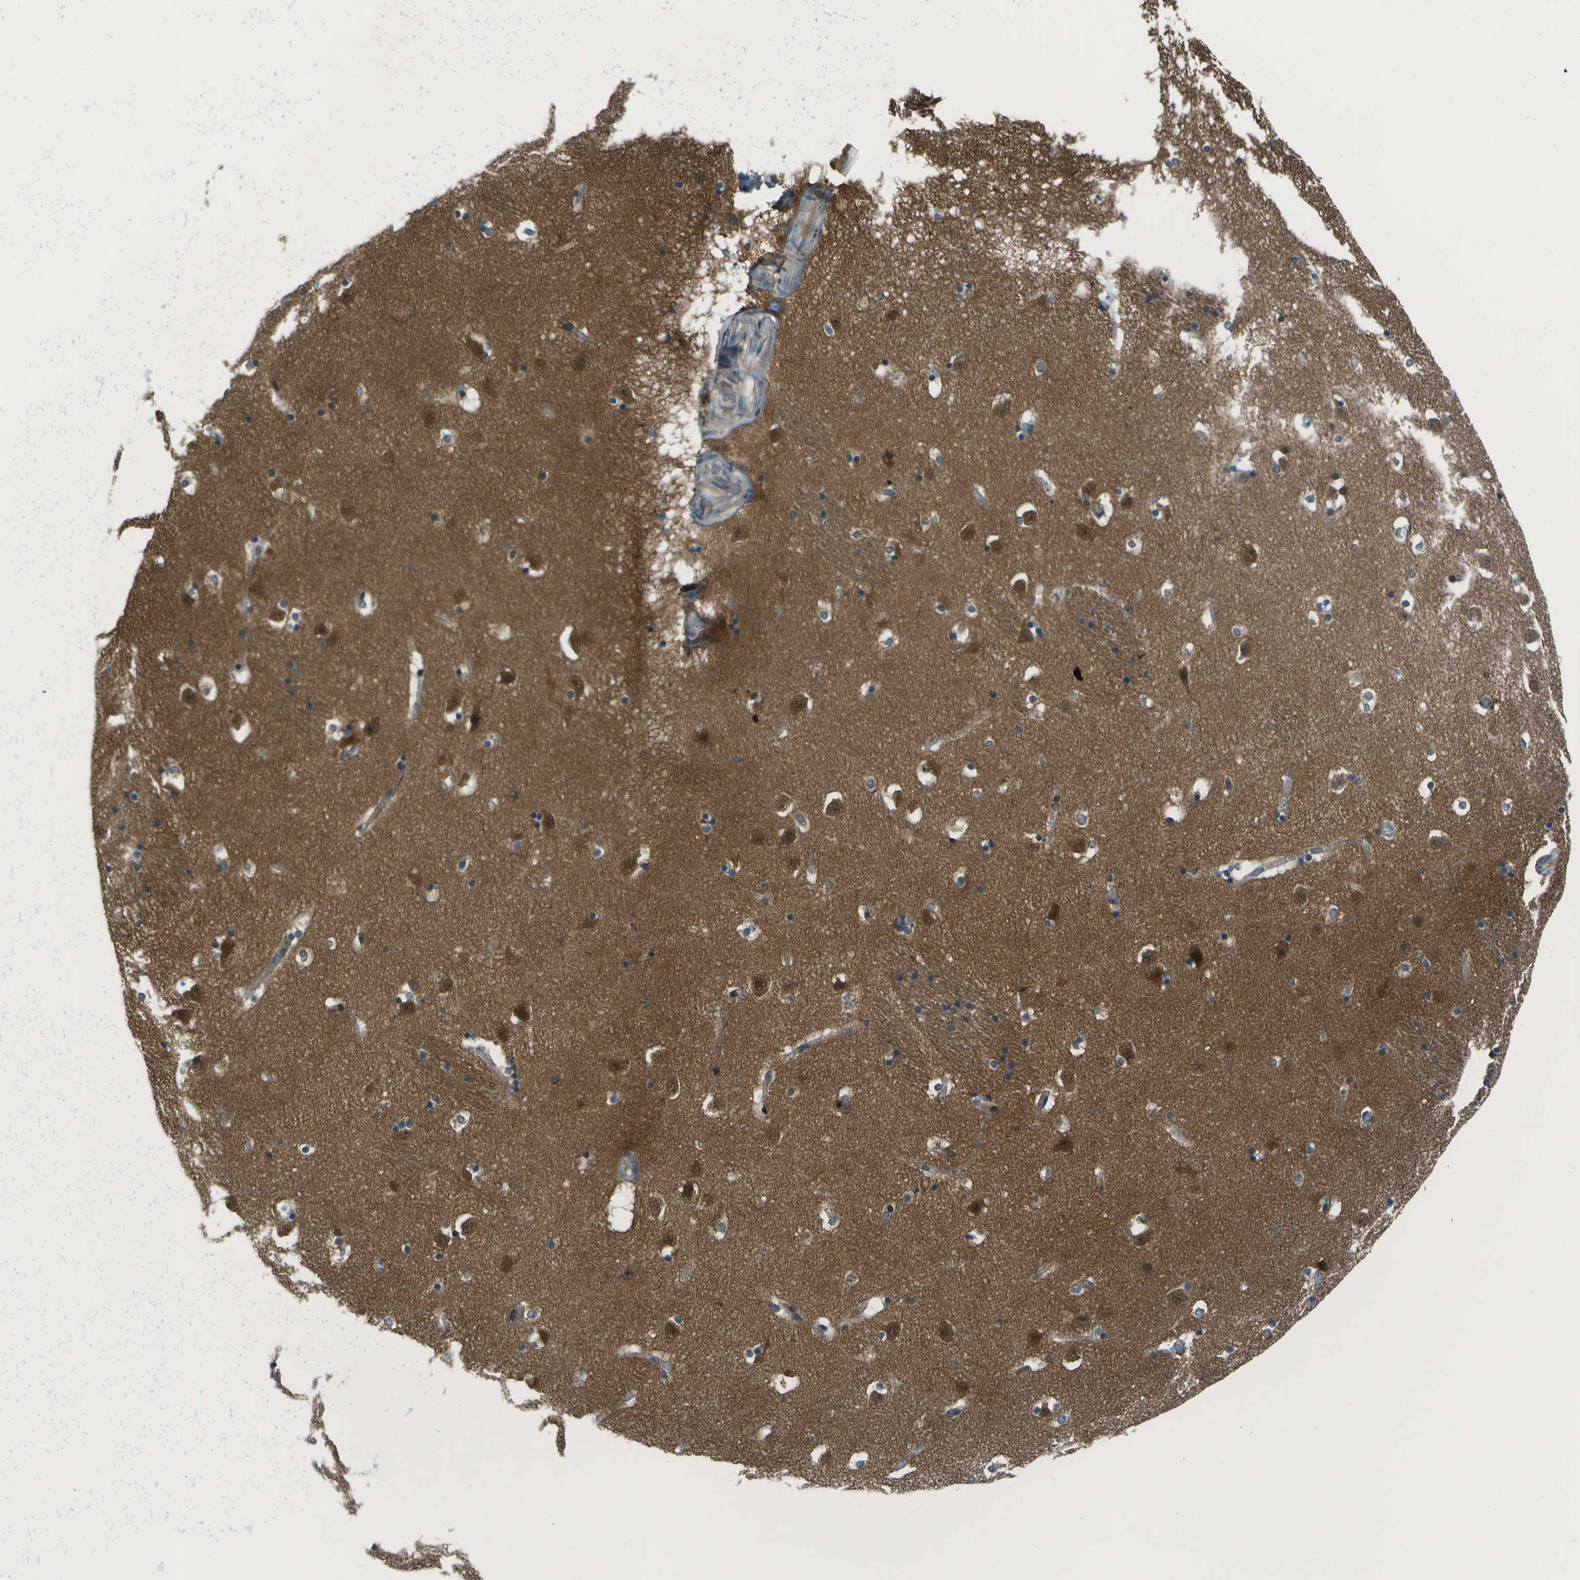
{"staining": {"intensity": "weak", "quantity": "25%-75%", "location": "cytoplasmic/membranous"}, "tissue": "caudate", "cell_type": "Glial cells", "image_type": "normal", "snomed": [{"axis": "morphology", "description": "Normal tissue, NOS"}, {"axis": "topography", "description": "Lateral ventricle wall"}], "caption": "Caudate stained with DAB (3,3'-diaminobenzidine) IHC displays low levels of weak cytoplasmic/membranous expression in approximately 25%-75% of glial cells.", "gene": "TMEM19", "patient": {"sex": "male", "age": 45}}